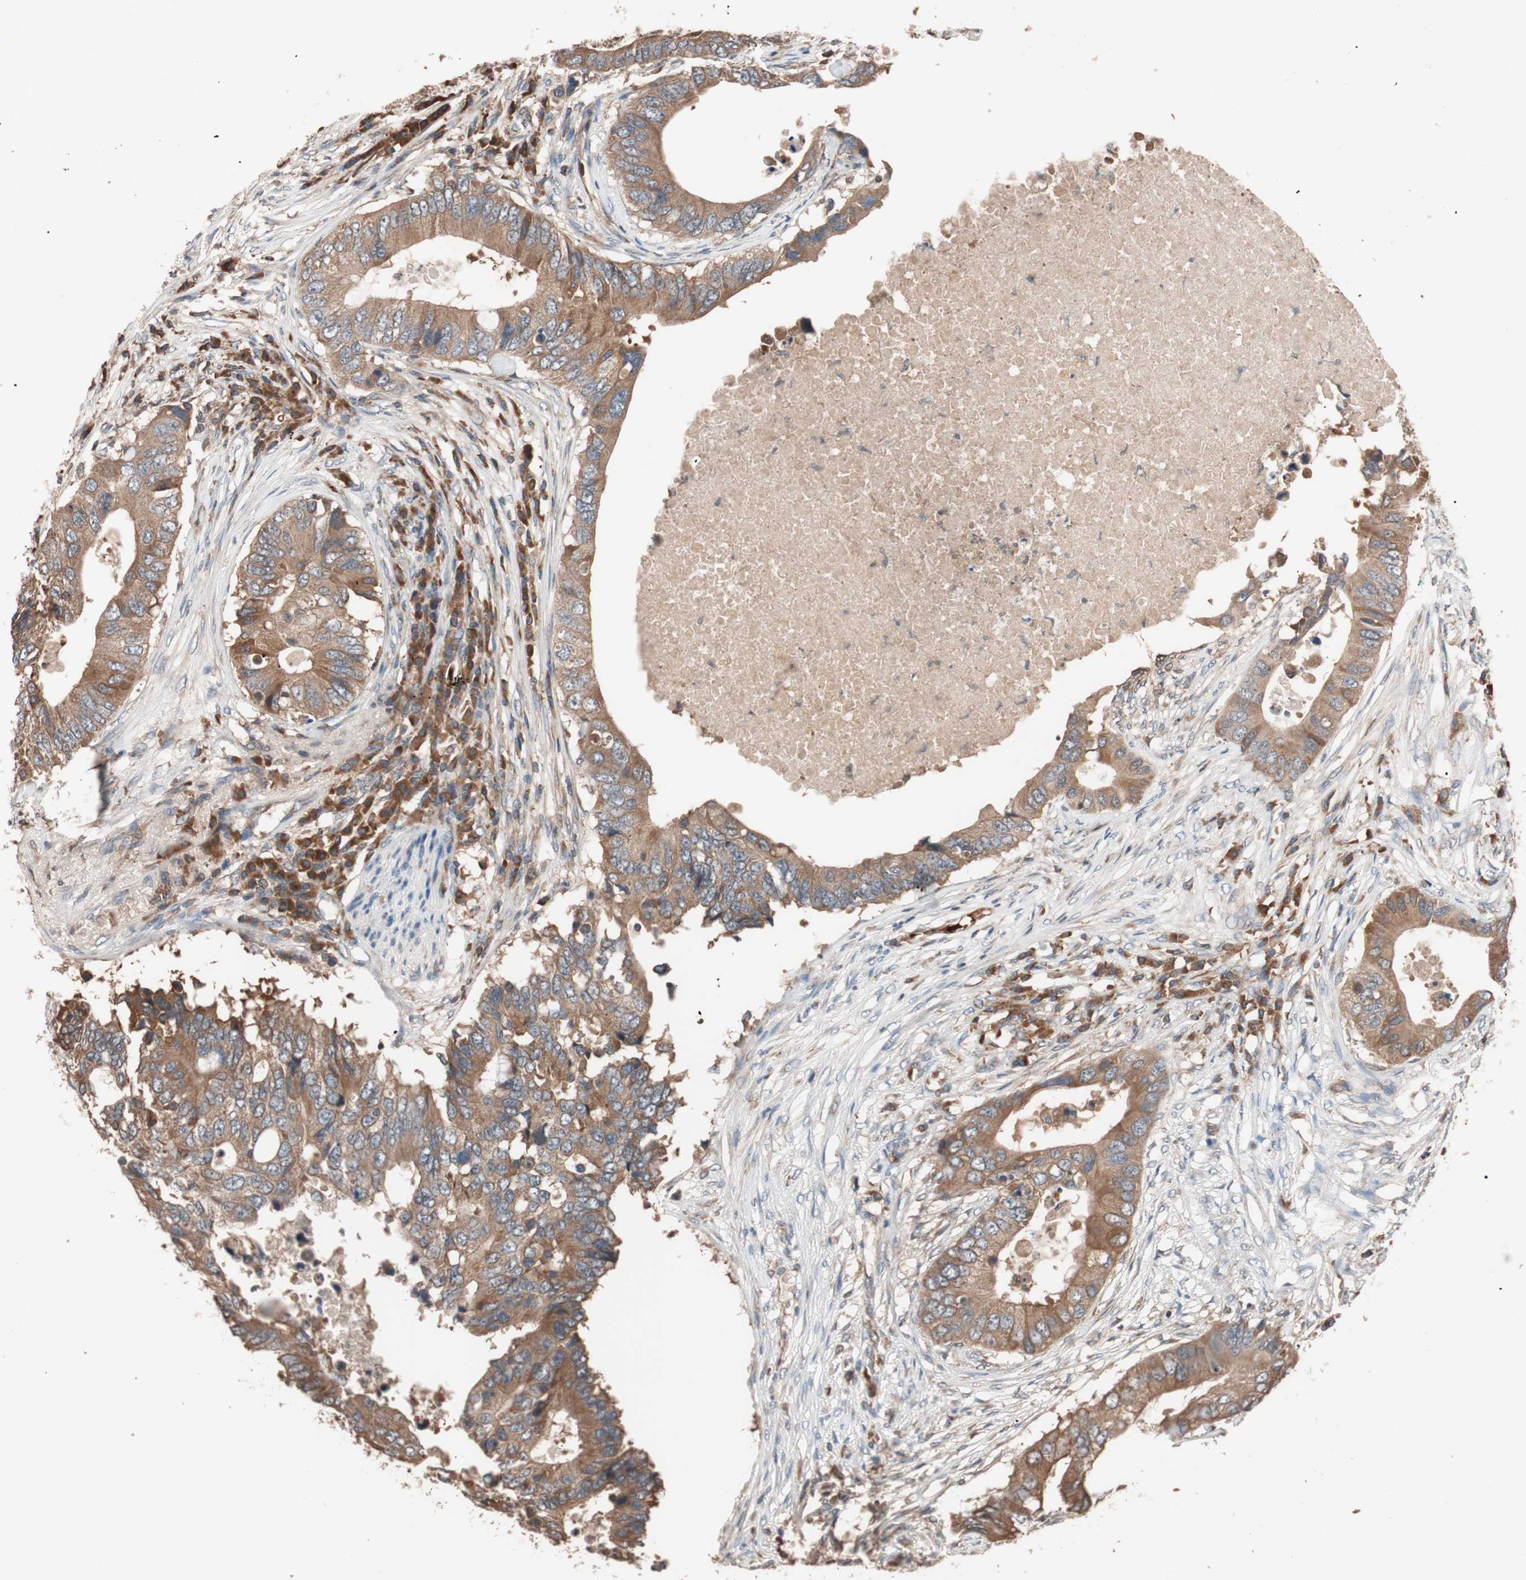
{"staining": {"intensity": "moderate", "quantity": ">75%", "location": "cytoplasmic/membranous"}, "tissue": "colorectal cancer", "cell_type": "Tumor cells", "image_type": "cancer", "snomed": [{"axis": "morphology", "description": "Adenocarcinoma, NOS"}, {"axis": "topography", "description": "Colon"}], "caption": "DAB (3,3'-diaminobenzidine) immunohistochemical staining of colorectal adenocarcinoma reveals moderate cytoplasmic/membranous protein expression in about >75% of tumor cells.", "gene": "GLYCTK", "patient": {"sex": "male", "age": 71}}